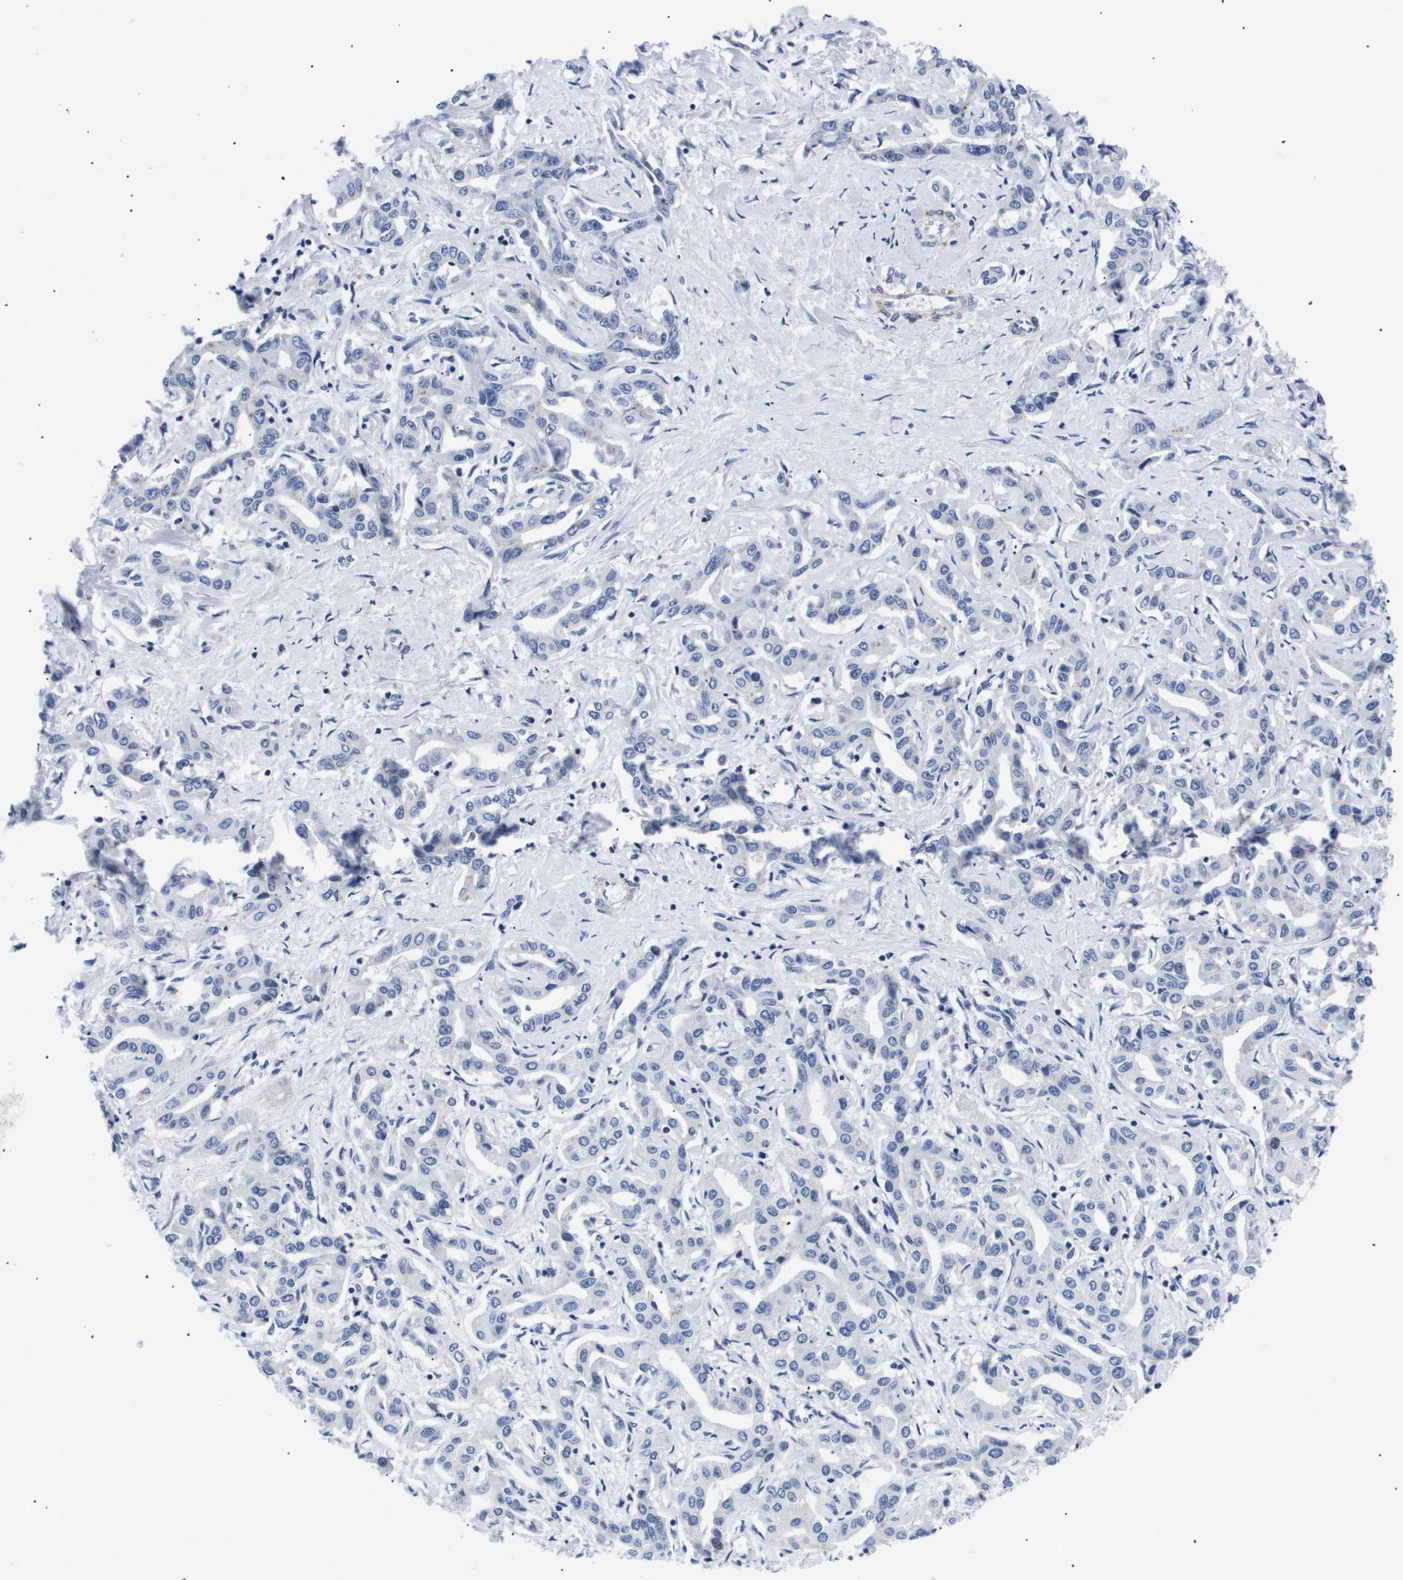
{"staining": {"intensity": "negative", "quantity": "none", "location": "none"}, "tissue": "liver cancer", "cell_type": "Tumor cells", "image_type": "cancer", "snomed": [{"axis": "morphology", "description": "Cholangiocarcinoma"}, {"axis": "topography", "description": "Liver"}], "caption": "IHC photomicrograph of liver cancer stained for a protein (brown), which reveals no positivity in tumor cells. (Immunohistochemistry, brightfield microscopy, high magnification).", "gene": "SHD", "patient": {"sex": "male", "age": 59}}